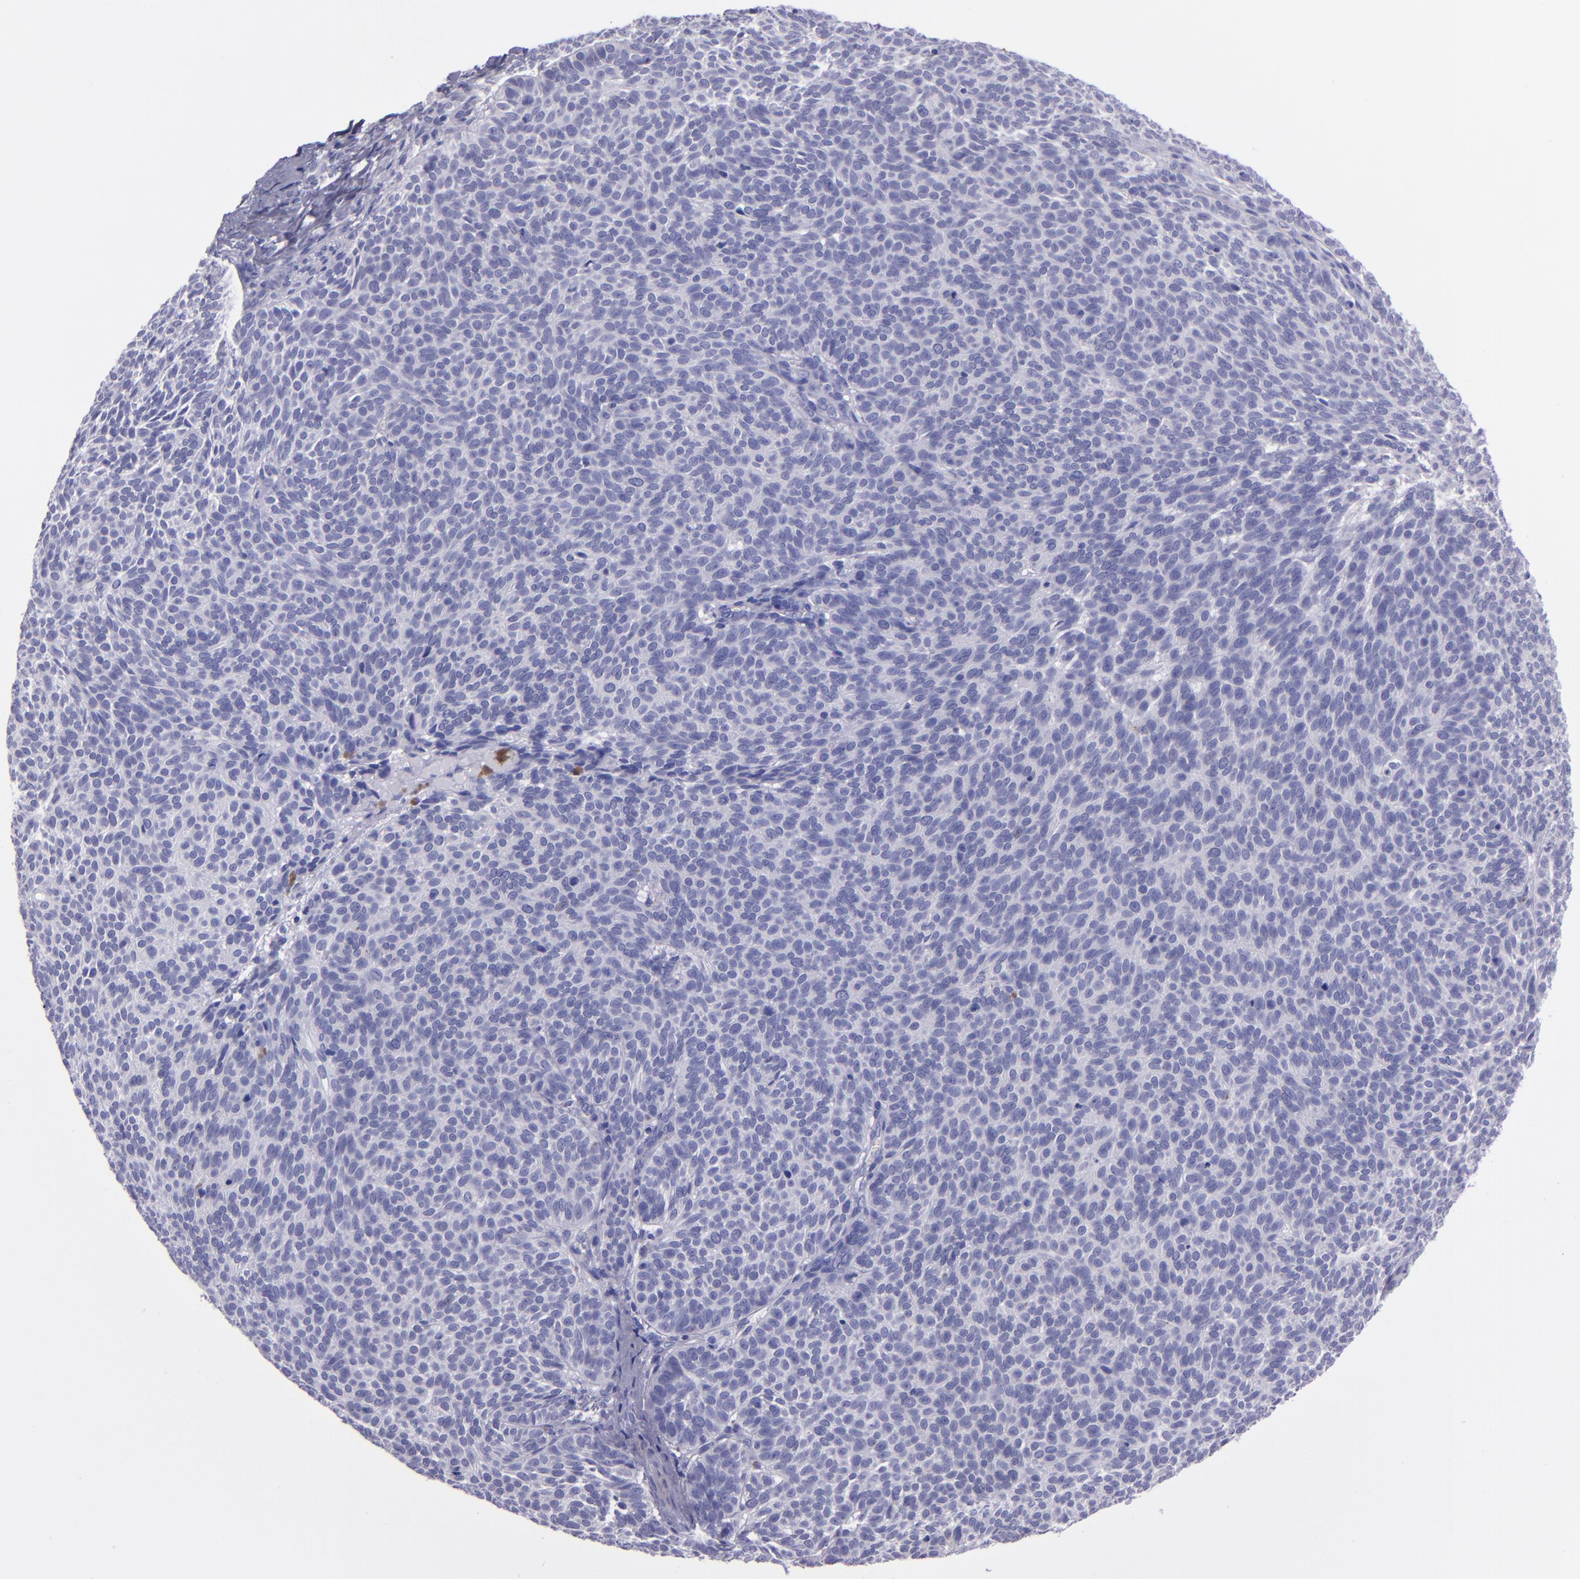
{"staining": {"intensity": "negative", "quantity": "none", "location": "none"}, "tissue": "skin cancer", "cell_type": "Tumor cells", "image_type": "cancer", "snomed": [{"axis": "morphology", "description": "Basal cell carcinoma"}, {"axis": "topography", "description": "Skin"}], "caption": "A high-resolution micrograph shows immunohistochemistry (IHC) staining of skin cancer, which reveals no significant positivity in tumor cells. The staining was performed using DAB (3,3'-diaminobenzidine) to visualize the protein expression in brown, while the nuclei were stained in blue with hematoxylin (Magnification: 20x).", "gene": "TNNT3", "patient": {"sex": "male", "age": 63}}